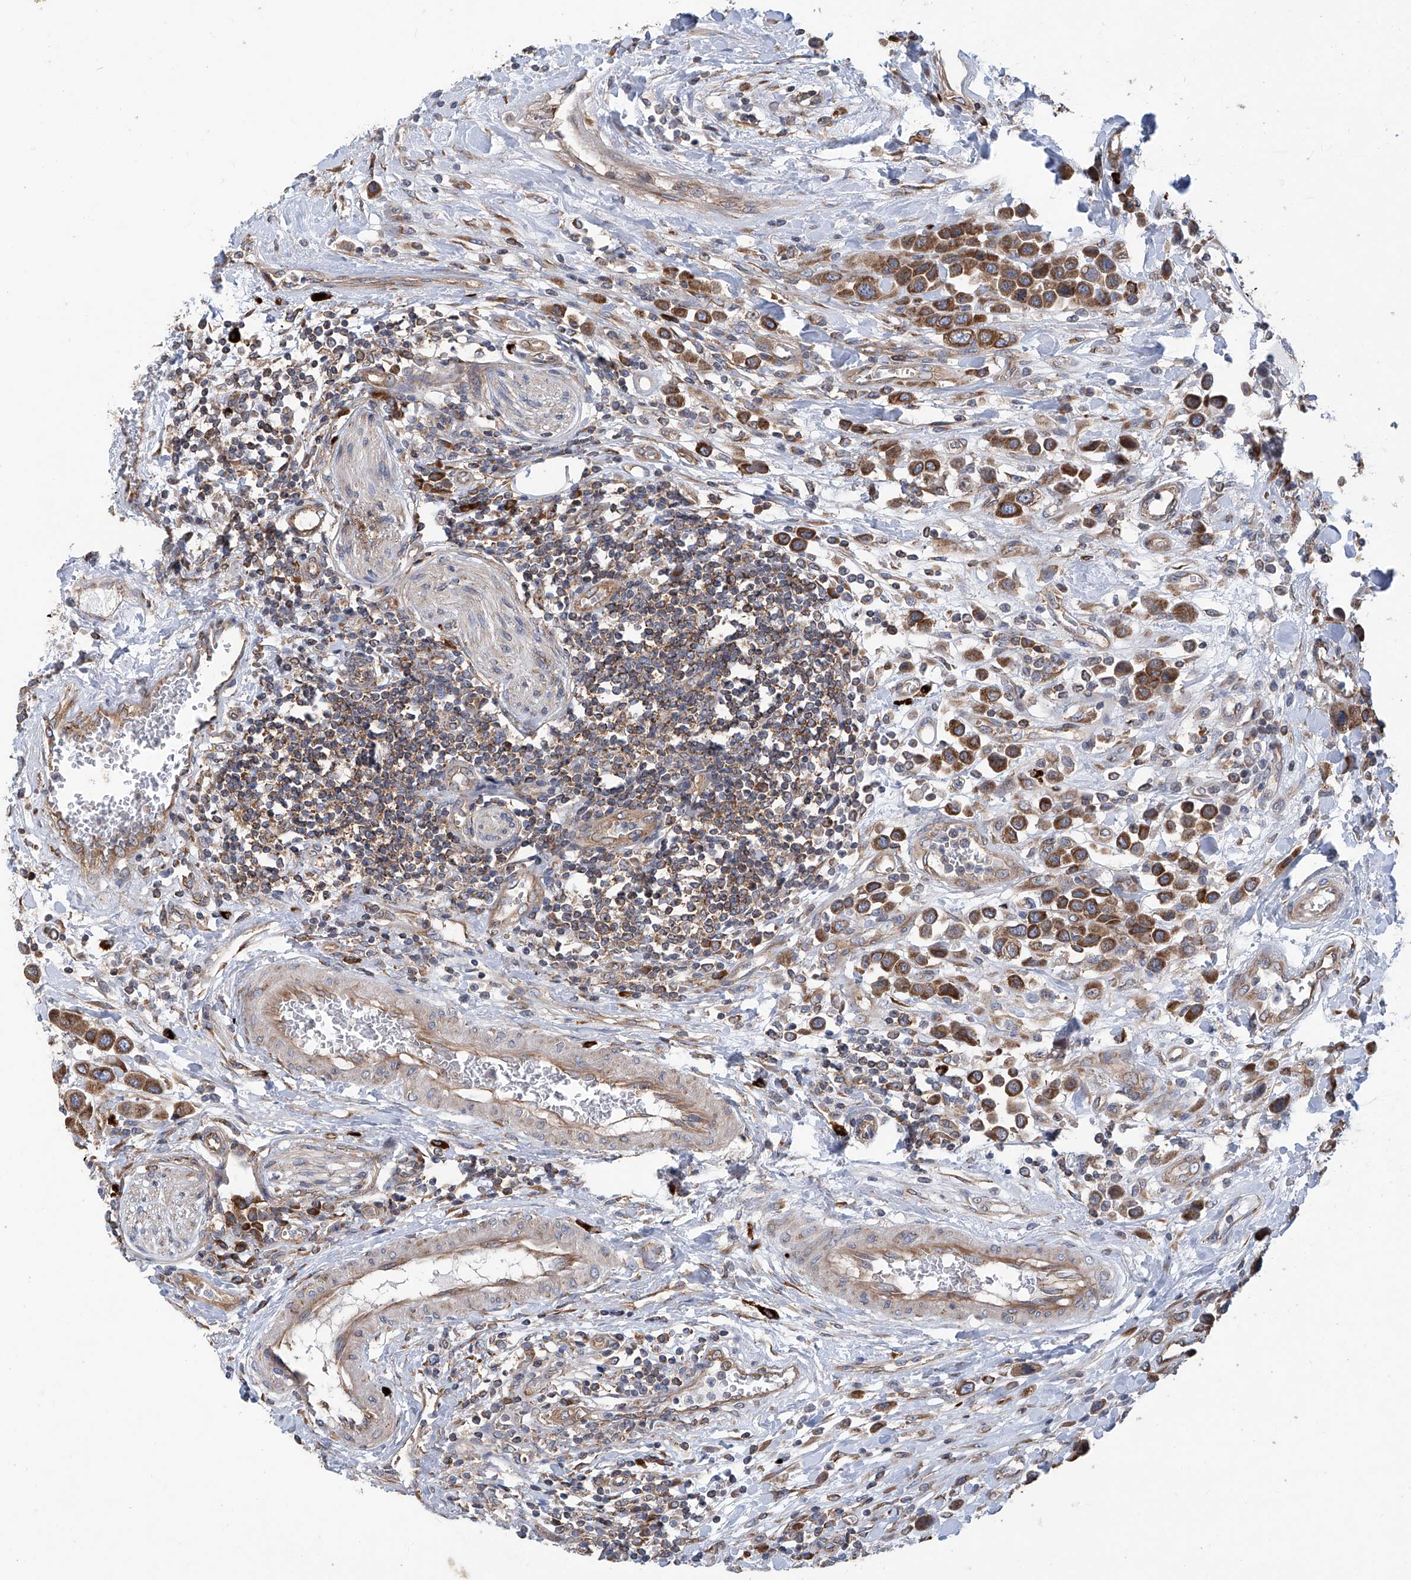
{"staining": {"intensity": "moderate", "quantity": ">75%", "location": "cytoplasmic/membranous"}, "tissue": "urothelial cancer", "cell_type": "Tumor cells", "image_type": "cancer", "snomed": [{"axis": "morphology", "description": "Urothelial carcinoma, High grade"}, {"axis": "topography", "description": "Urinary bladder"}], "caption": "High-magnification brightfield microscopy of urothelial cancer stained with DAB (brown) and counterstained with hematoxylin (blue). tumor cells exhibit moderate cytoplasmic/membranous expression is identified in about>75% of cells.", "gene": "SENP2", "patient": {"sex": "male", "age": 50}}